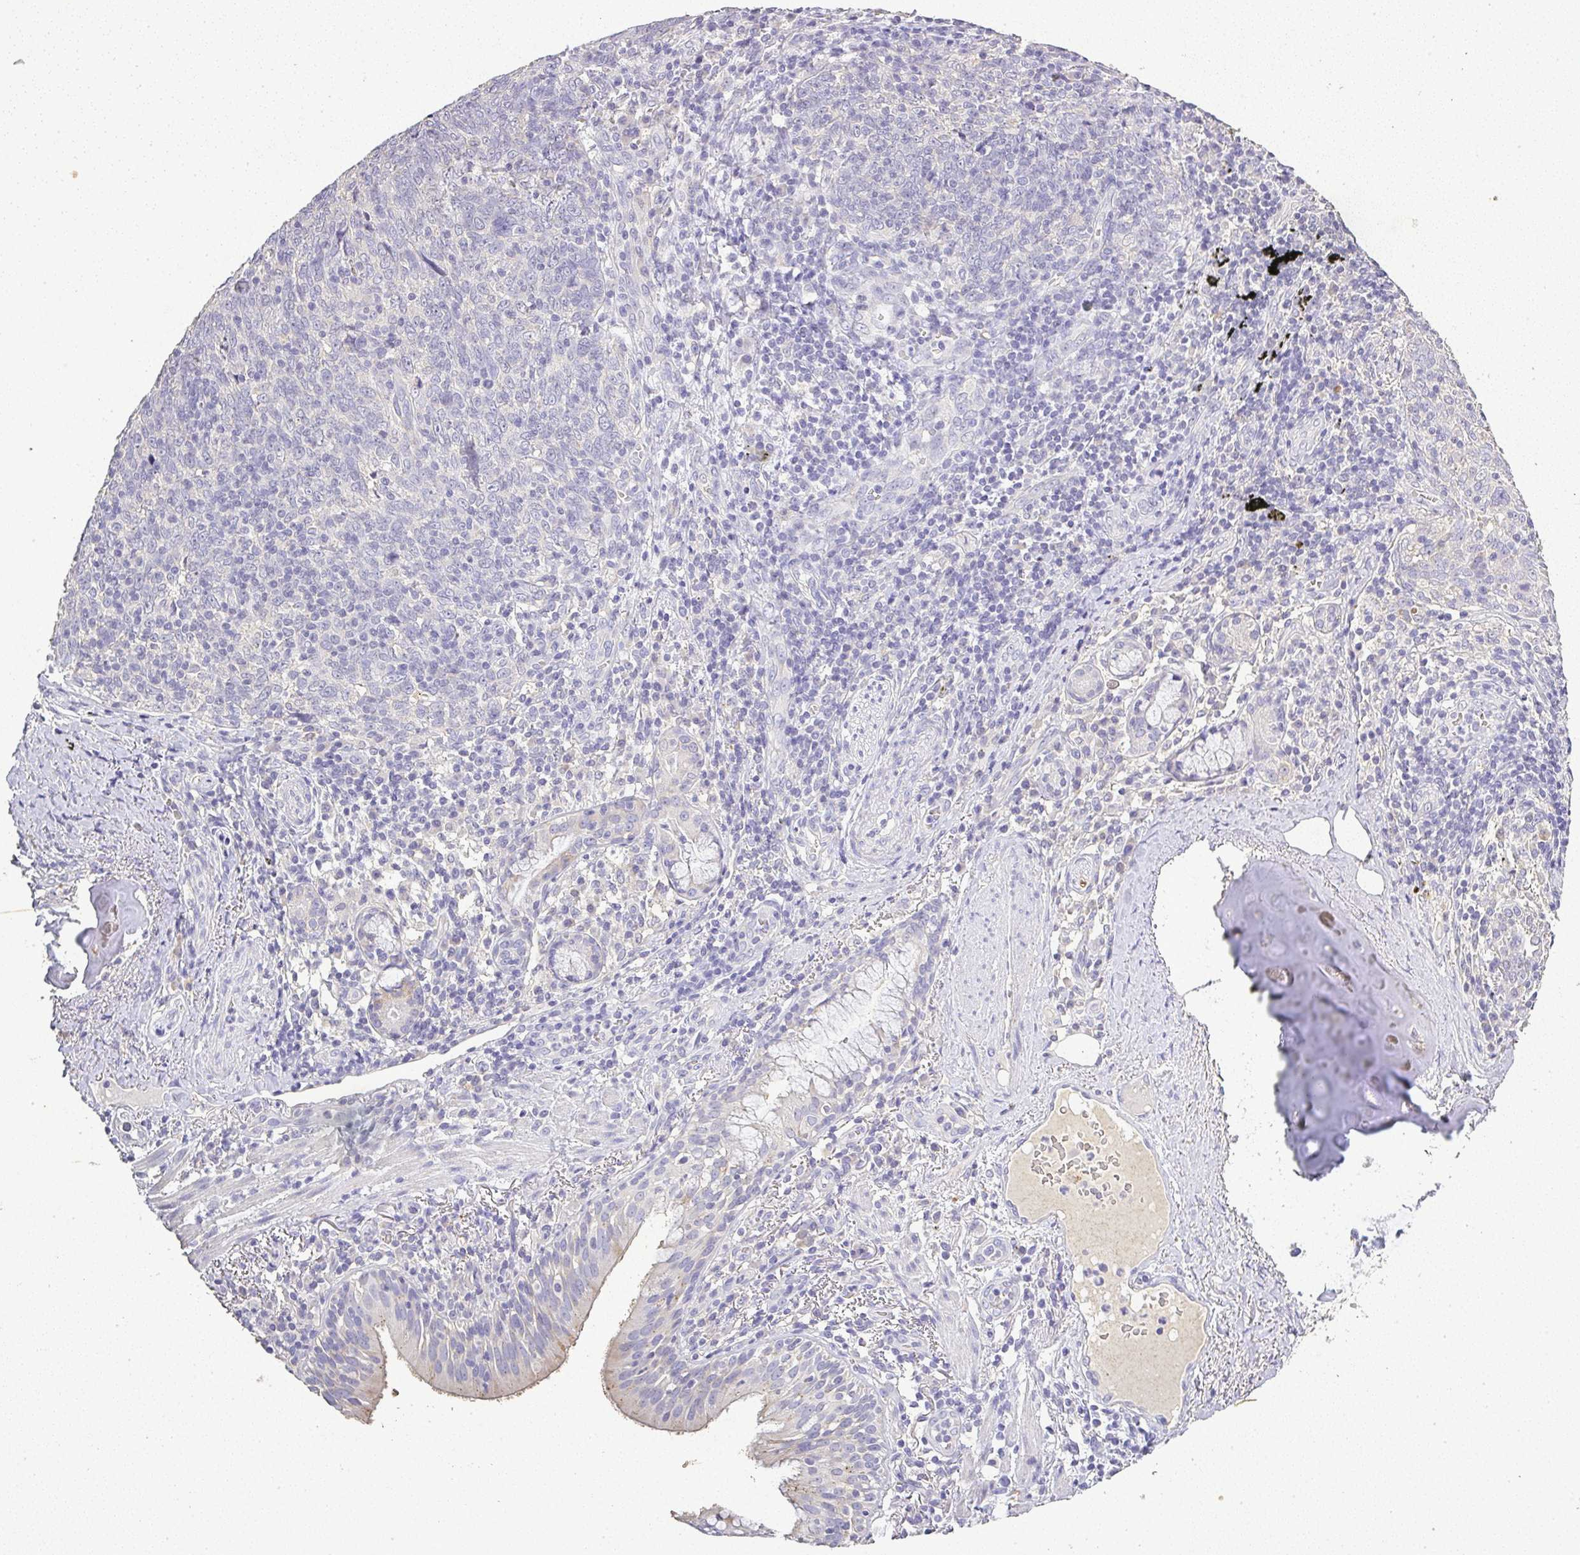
{"staining": {"intensity": "negative", "quantity": "none", "location": "none"}, "tissue": "lung cancer", "cell_type": "Tumor cells", "image_type": "cancer", "snomed": [{"axis": "morphology", "description": "Squamous cell carcinoma, NOS"}, {"axis": "topography", "description": "Lung"}], "caption": "A photomicrograph of human squamous cell carcinoma (lung) is negative for staining in tumor cells. (Brightfield microscopy of DAB immunohistochemistry at high magnification).", "gene": "RPS2", "patient": {"sex": "female", "age": 72}}